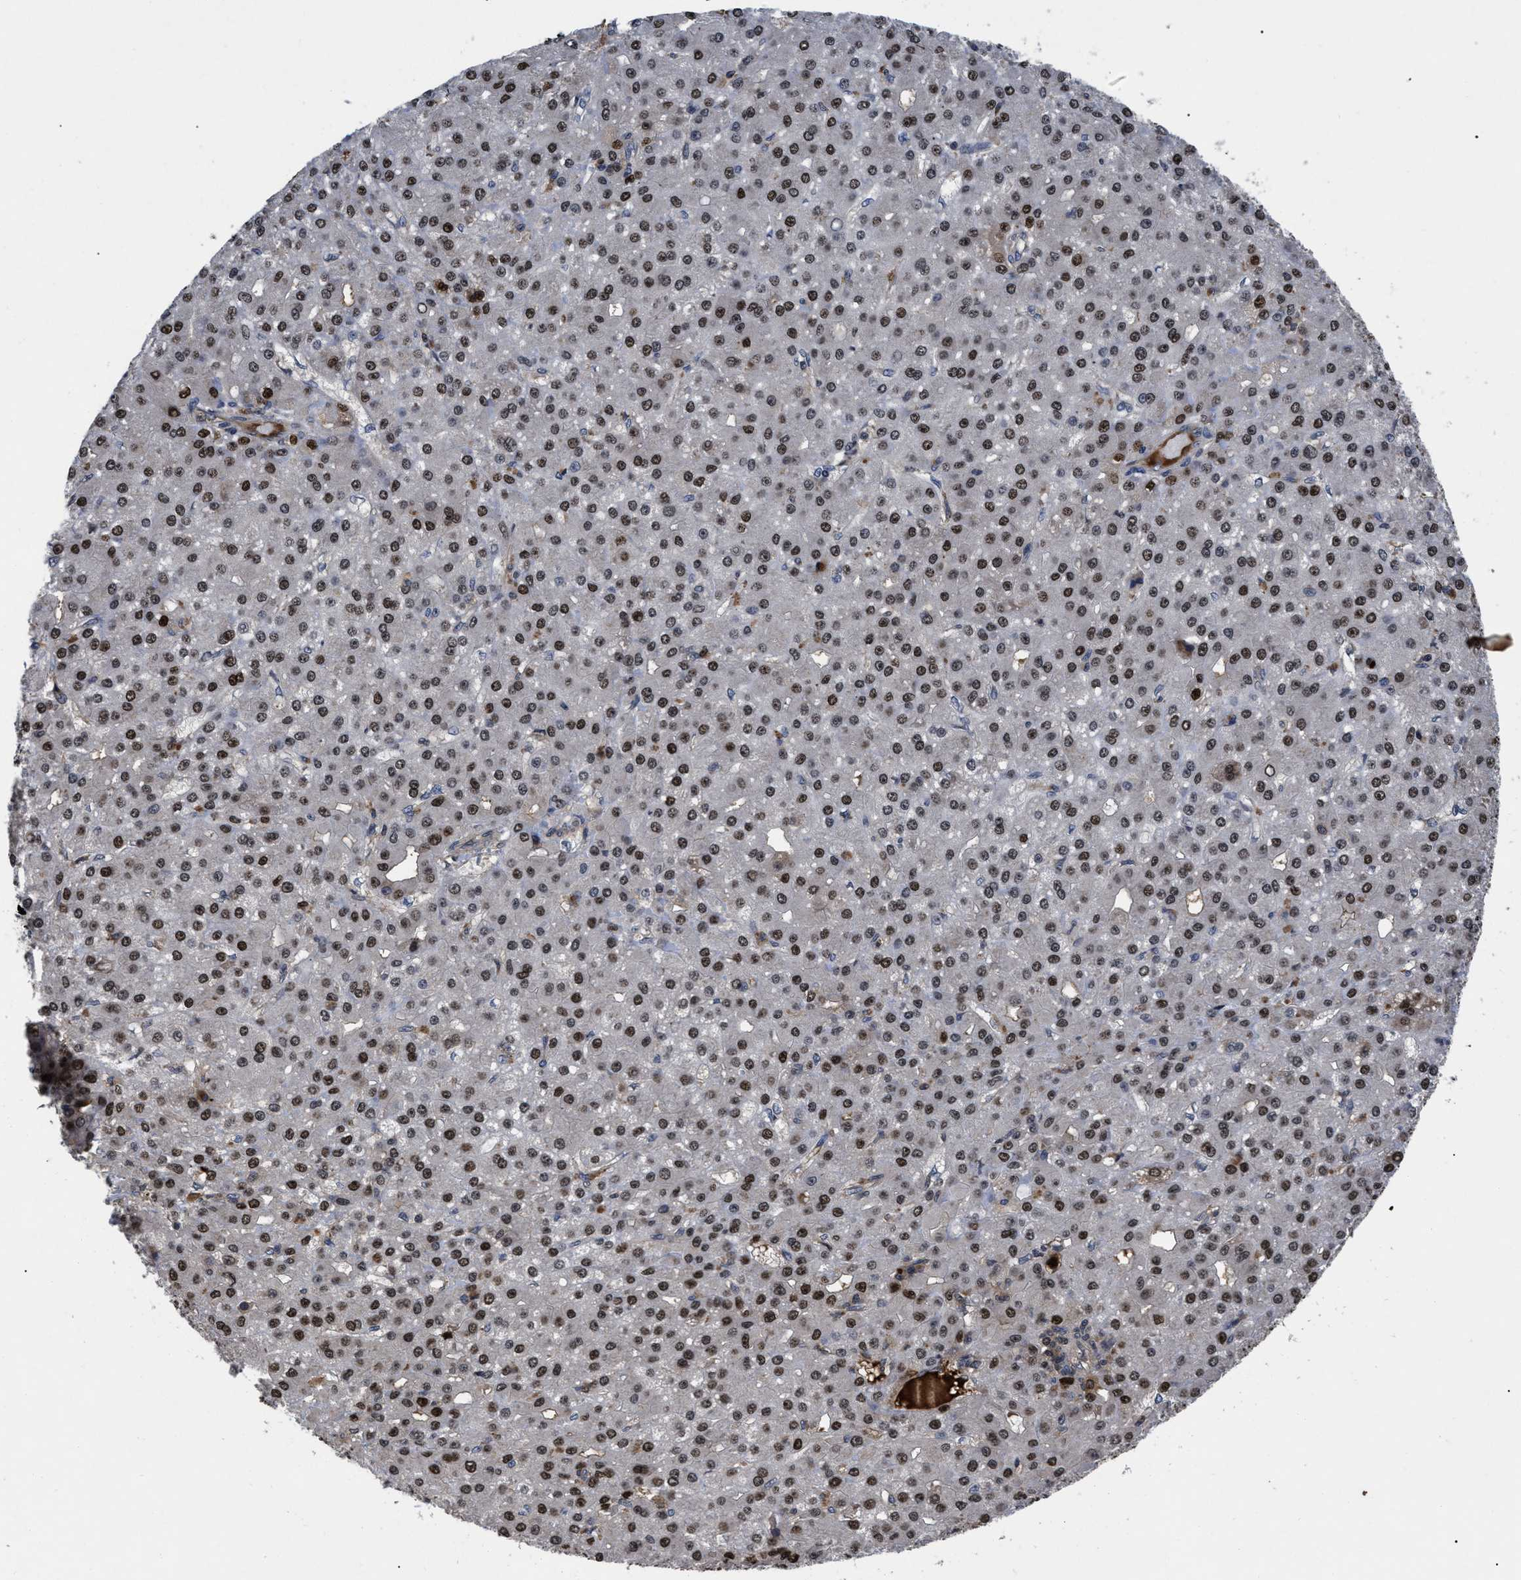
{"staining": {"intensity": "moderate", "quantity": ">75%", "location": "nuclear"}, "tissue": "liver cancer", "cell_type": "Tumor cells", "image_type": "cancer", "snomed": [{"axis": "morphology", "description": "Carcinoma, Hepatocellular, NOS"}, {"axis": "topography", "description": "Liver"}], "caption": "Tumor cells exhibit medium levels of moderate nuclear positivity in about >75% of cells in human liver cancer. Nuclei are stained in blue.", "gene": "FAM200A", "patient": {"sex": "male", "age": 67}}